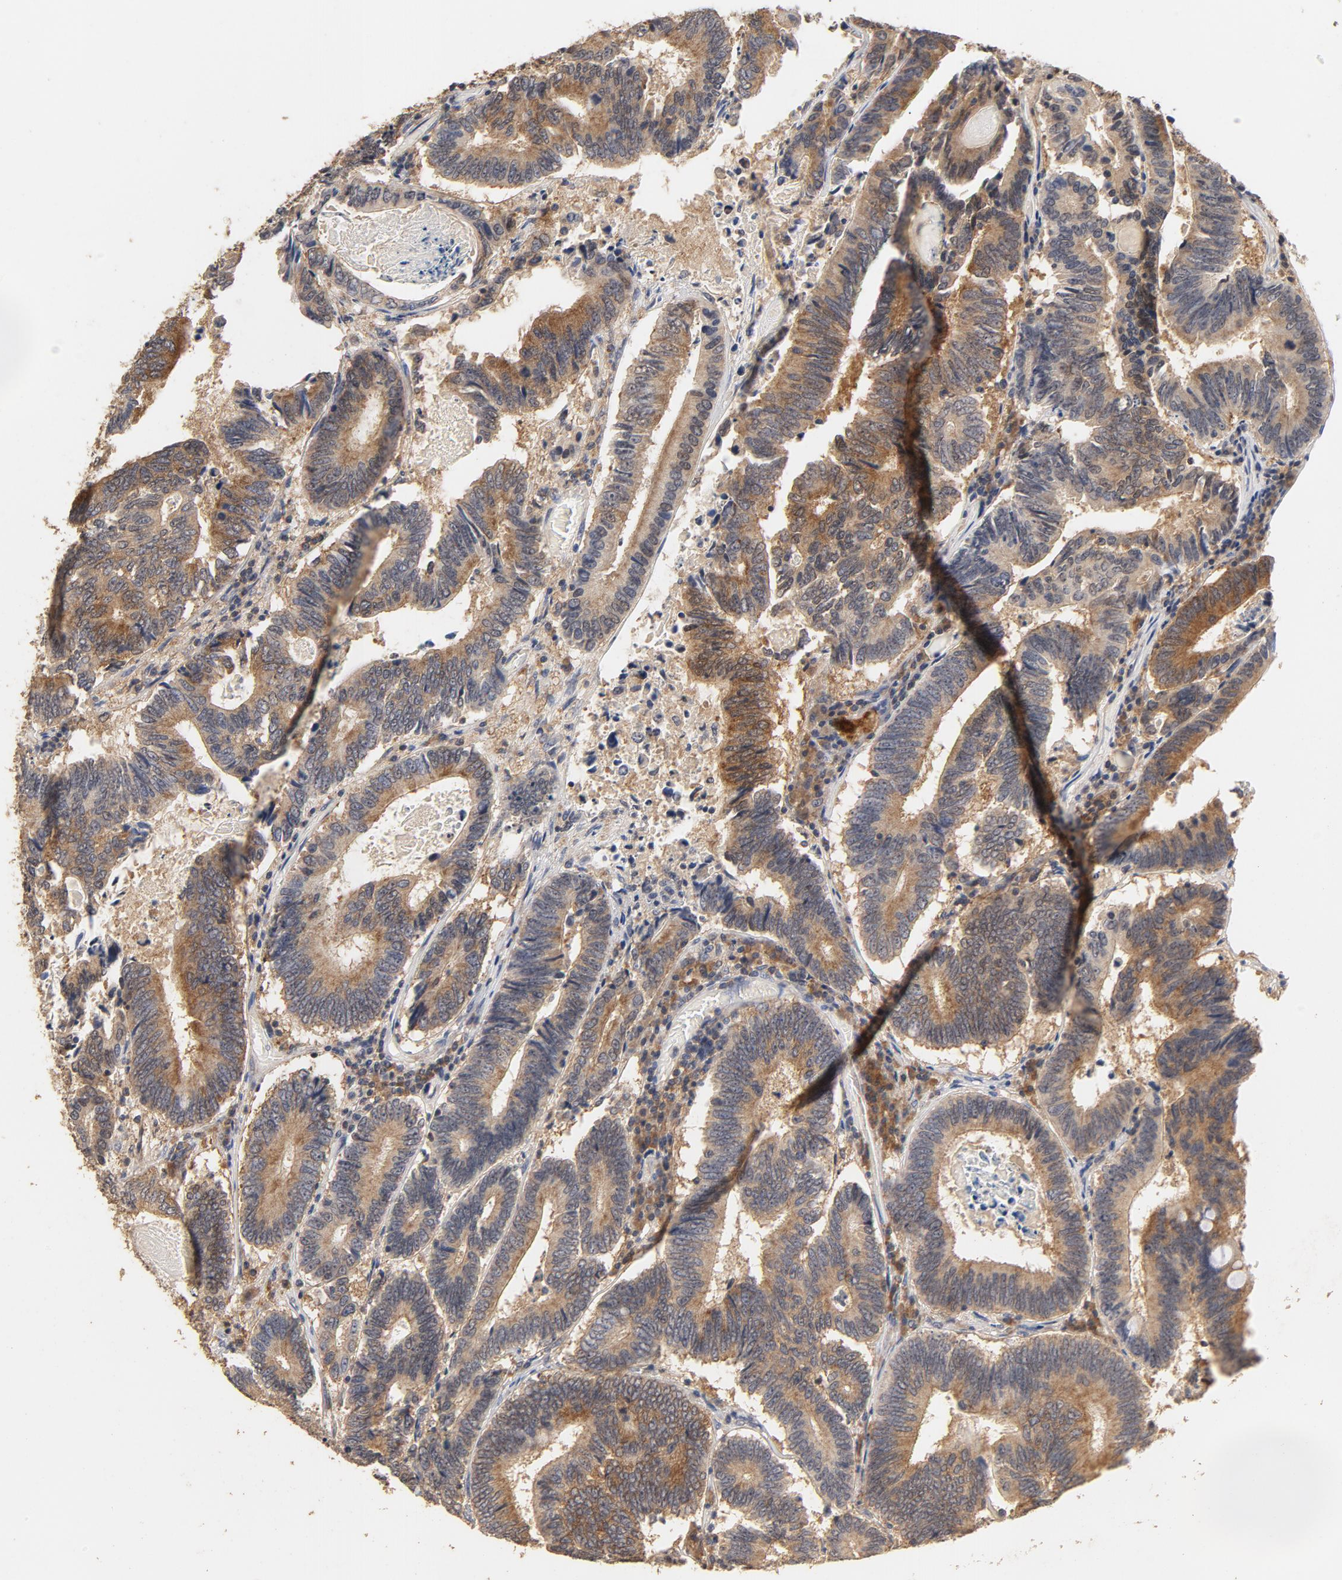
{"staining": {"intensity": "moderate", "quantity": ">75%", "location": "cytoplasmic/membranous"}, "tissue": "colorectal cancer", "cell_type": "Tumor cells", "image_type": "cancer", "snomed": [{"axis": "morphology", "description": "Adenocarcinoma, NOS"}, {"axis": "topography", "description": "Colon"}], "caption": "This image exhibits adenocarcinoma (colorectal) stained with immunohistochemistry (IHC) to label a protein in brown. The cytoplasmic/membranous of tumor cells show moderate positivity for the protein. Nuclei are counter-stained blue.", "gene": "DDX6", "patient": {"sex": "female", "age": 78}}